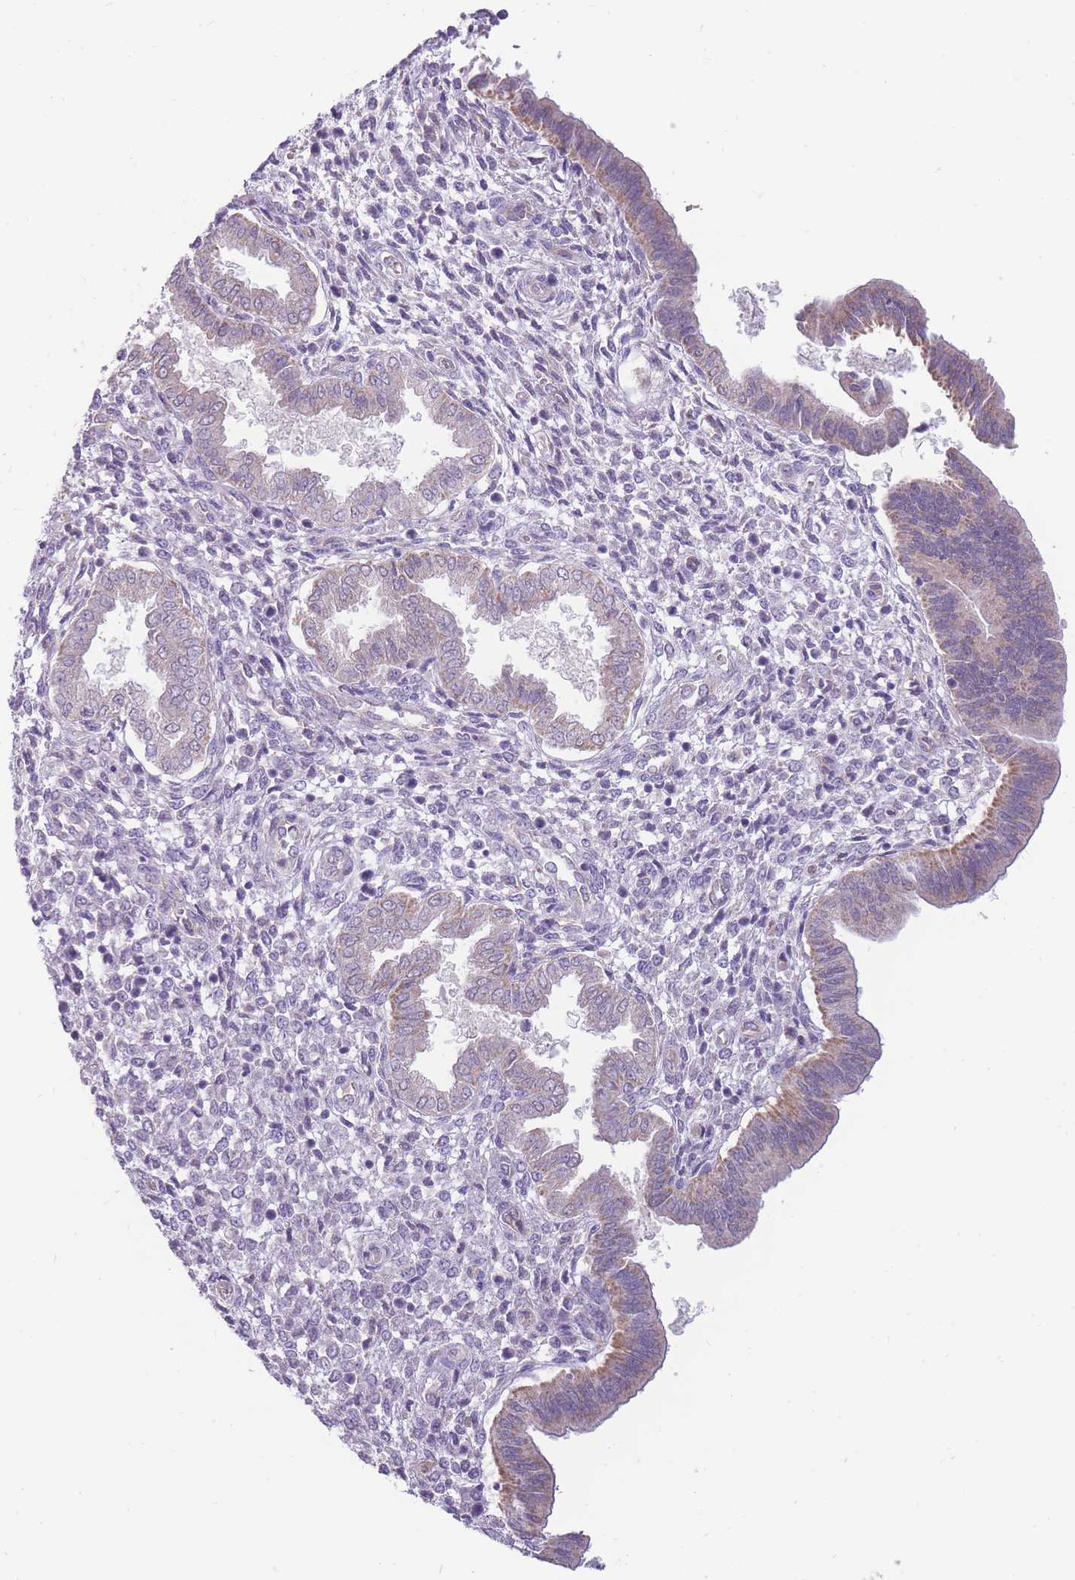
{"staining": {"intensity": "negative", "quantity": "none", "location": "none"}, "tissue": "endometrium", "cell_type": "Cells in endometrial stroma", "image_type": "normal", "snomed": [{"axis": "morphology", "description": "Normal tissue, NOS"}, {"axis": "topography", "description": "Endometrium"}], "caption": "This is a image of IHC staining of benign endometrium, which shows no expression in cells in endometrial stroma. (Immunohistochemistry (ihc), brightfield microscopy, high magnification).", "gene": "ERICH4", "patient": {"sex": "female", "age": 24}}